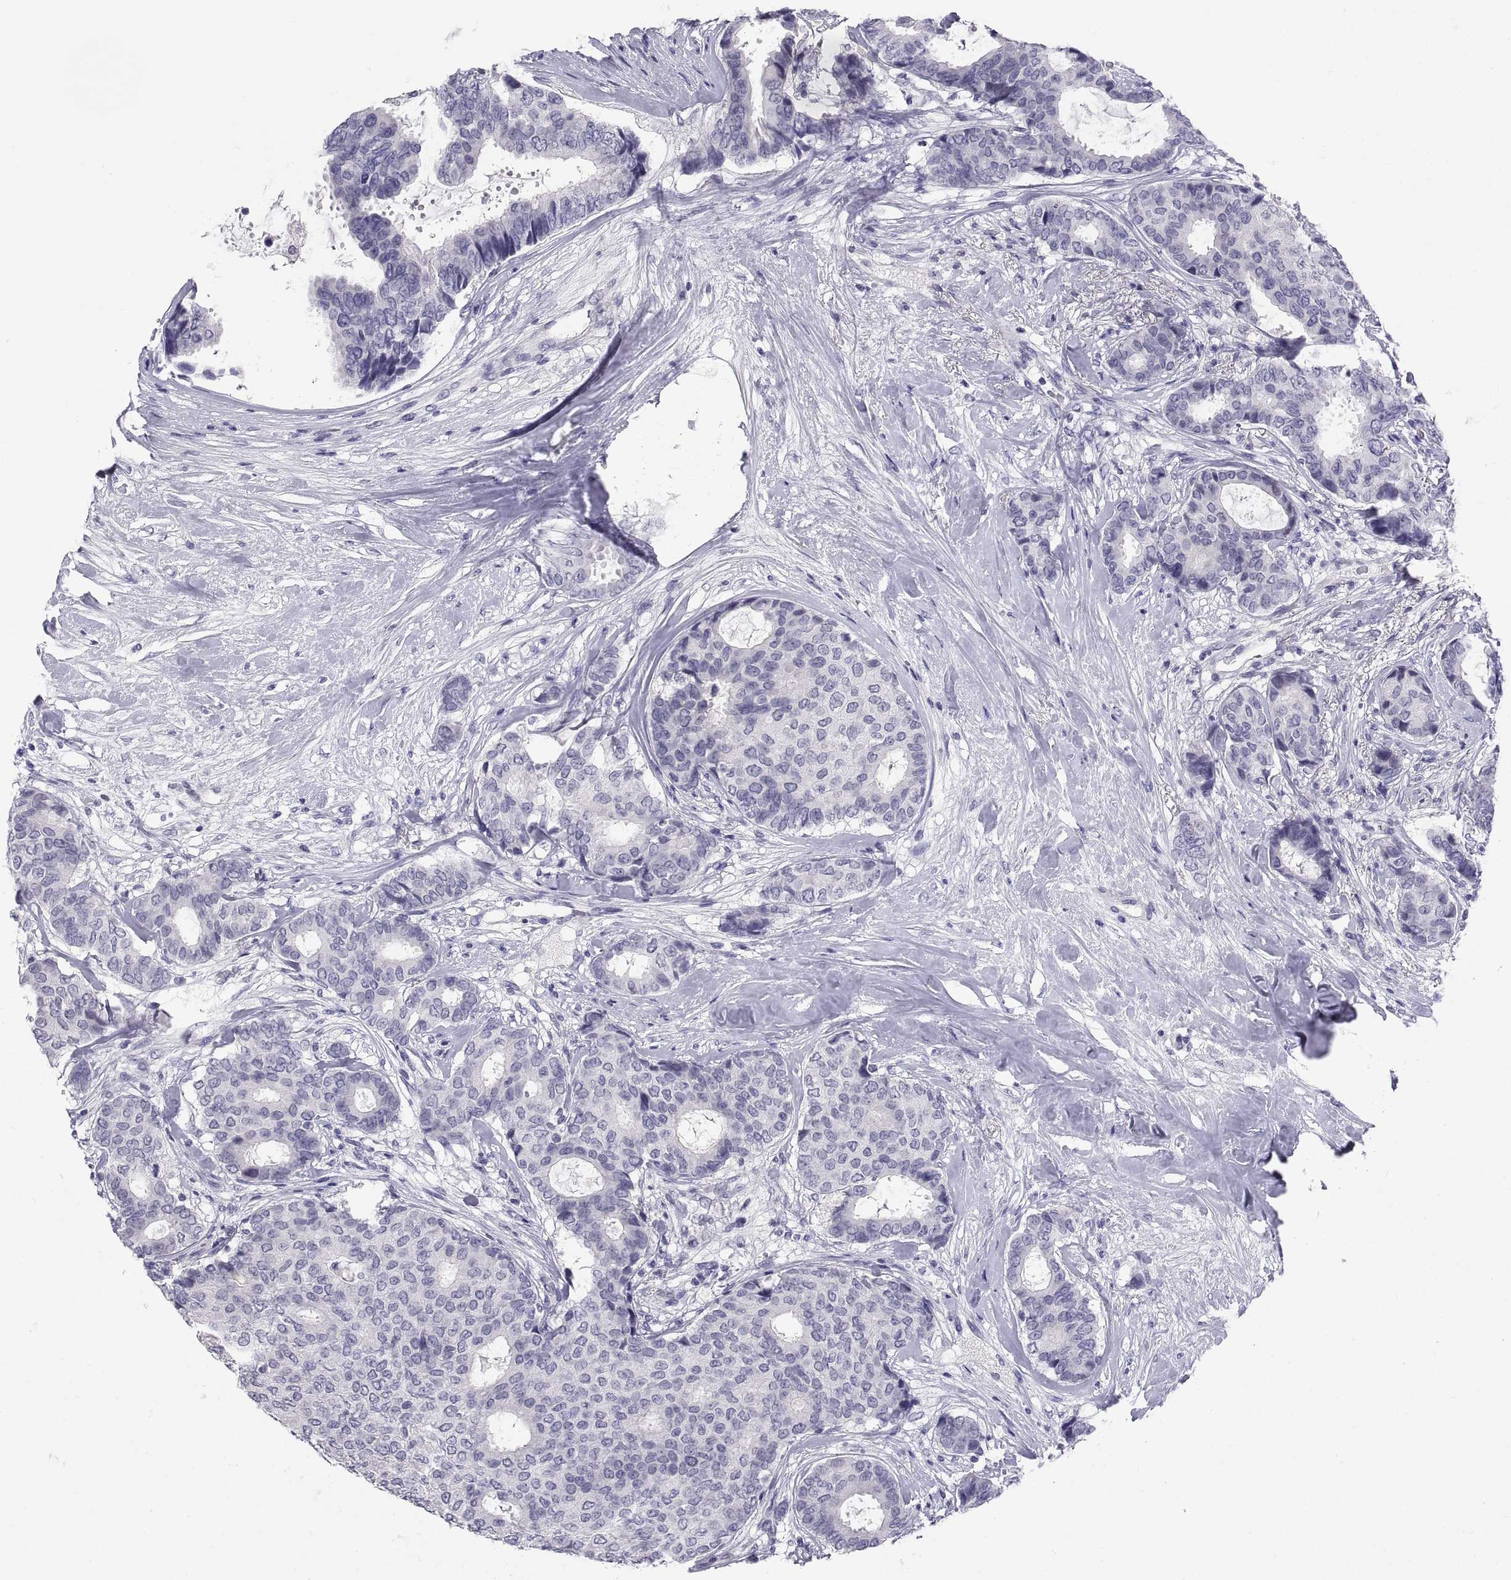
{"staining": {"intensity": "negative", "quantity": "none", "location": "none"}, "tissue": "breast cancer", "cell_type": "Tumor cells", "image_type": "cancer", "snomed": [{"axis": "morphology", "description": "Duct carcinoma"}, {"axis": "topography", "description": "Breast"}], "caption": "An immunohistochemistry photomicrograph of breast infiltrating ductal carcinoma is shown. There is no staining in tumor cells of breast infiltrating ductal carcinoma.", "gene": "TEX13A", "patient": {"sex": "female", "age": 75}}